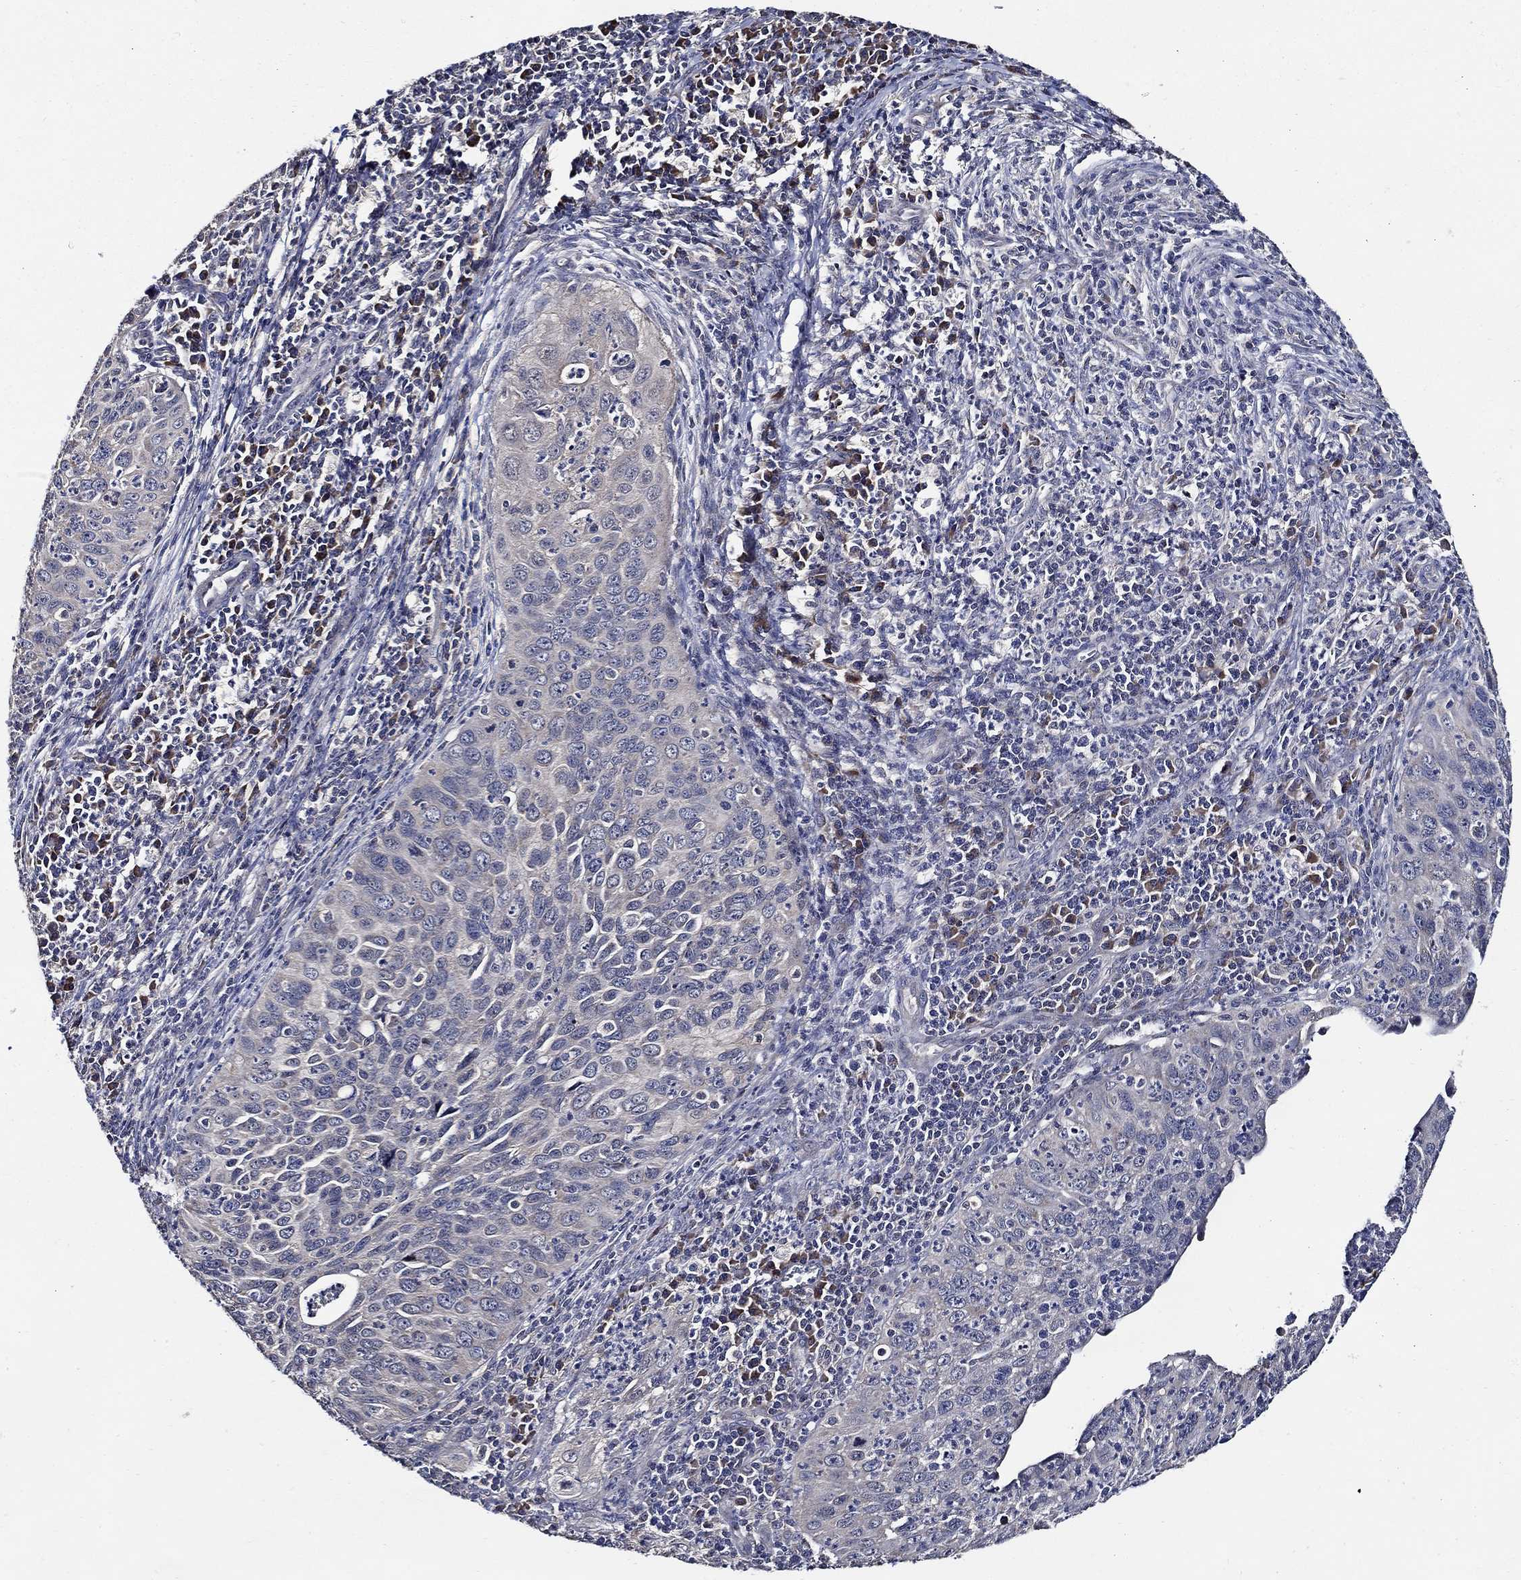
{"staining": {"intensity": "negative", "quantity": "none", "location": "none"}, "tissue": "cervical cancer", "cell_type": "Tumor cells", "image_type": "cancer", "snomed": [{"axis": "morphology", "description": "Squamous cell carcinoma, NOS"}, {"axis": "topography", "description": "Cervix"}], "caption": "This is an immunohistochemistry (IHC) histopathology image of cervical cancer. There is no positivity in tumor cells.", "gene": "WDR53", "patient": {"sex": "female", "age": 26}}